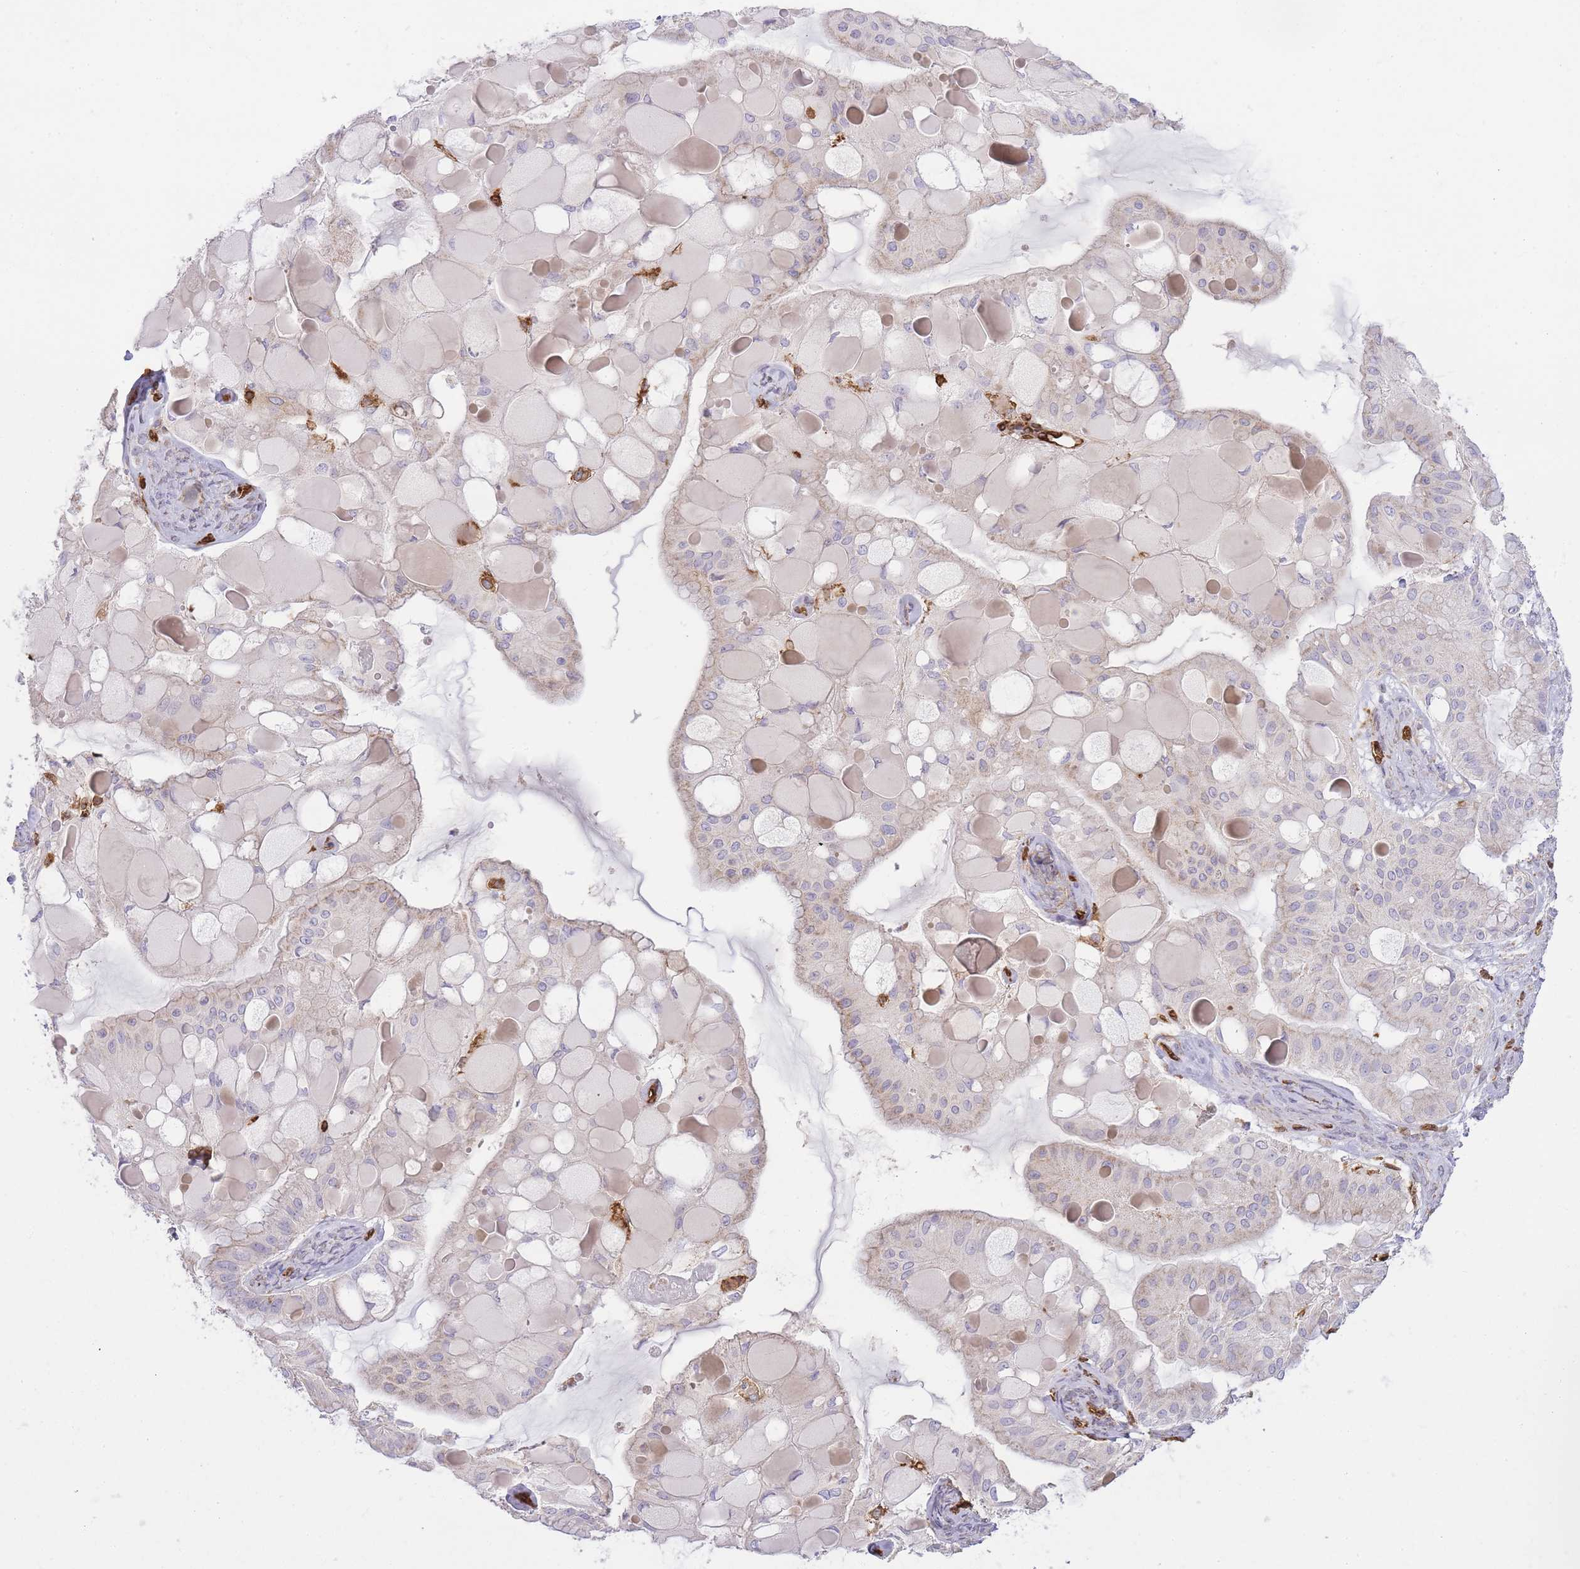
{"staining": {"intensity": "negative", "quantity": "none", "location": "none"}, "tissue": "ovarian cancer", "cell_type": "Tumor cells", "image_type": "cancer", "snomed": [{"axis": "morphology", "description": "Cystadenocarcinoma, mucinous, NOS"}, {"axis": "topography", "description": "Ovary"}], "caption": "Human ovarian mucinous cystadenocarcinoma stained for a protein using immunohistochemistry (IHC) exhibits no expression in tumor cells.", "gene": "MSN", "patient": {"sex": "female", "age": 61}}